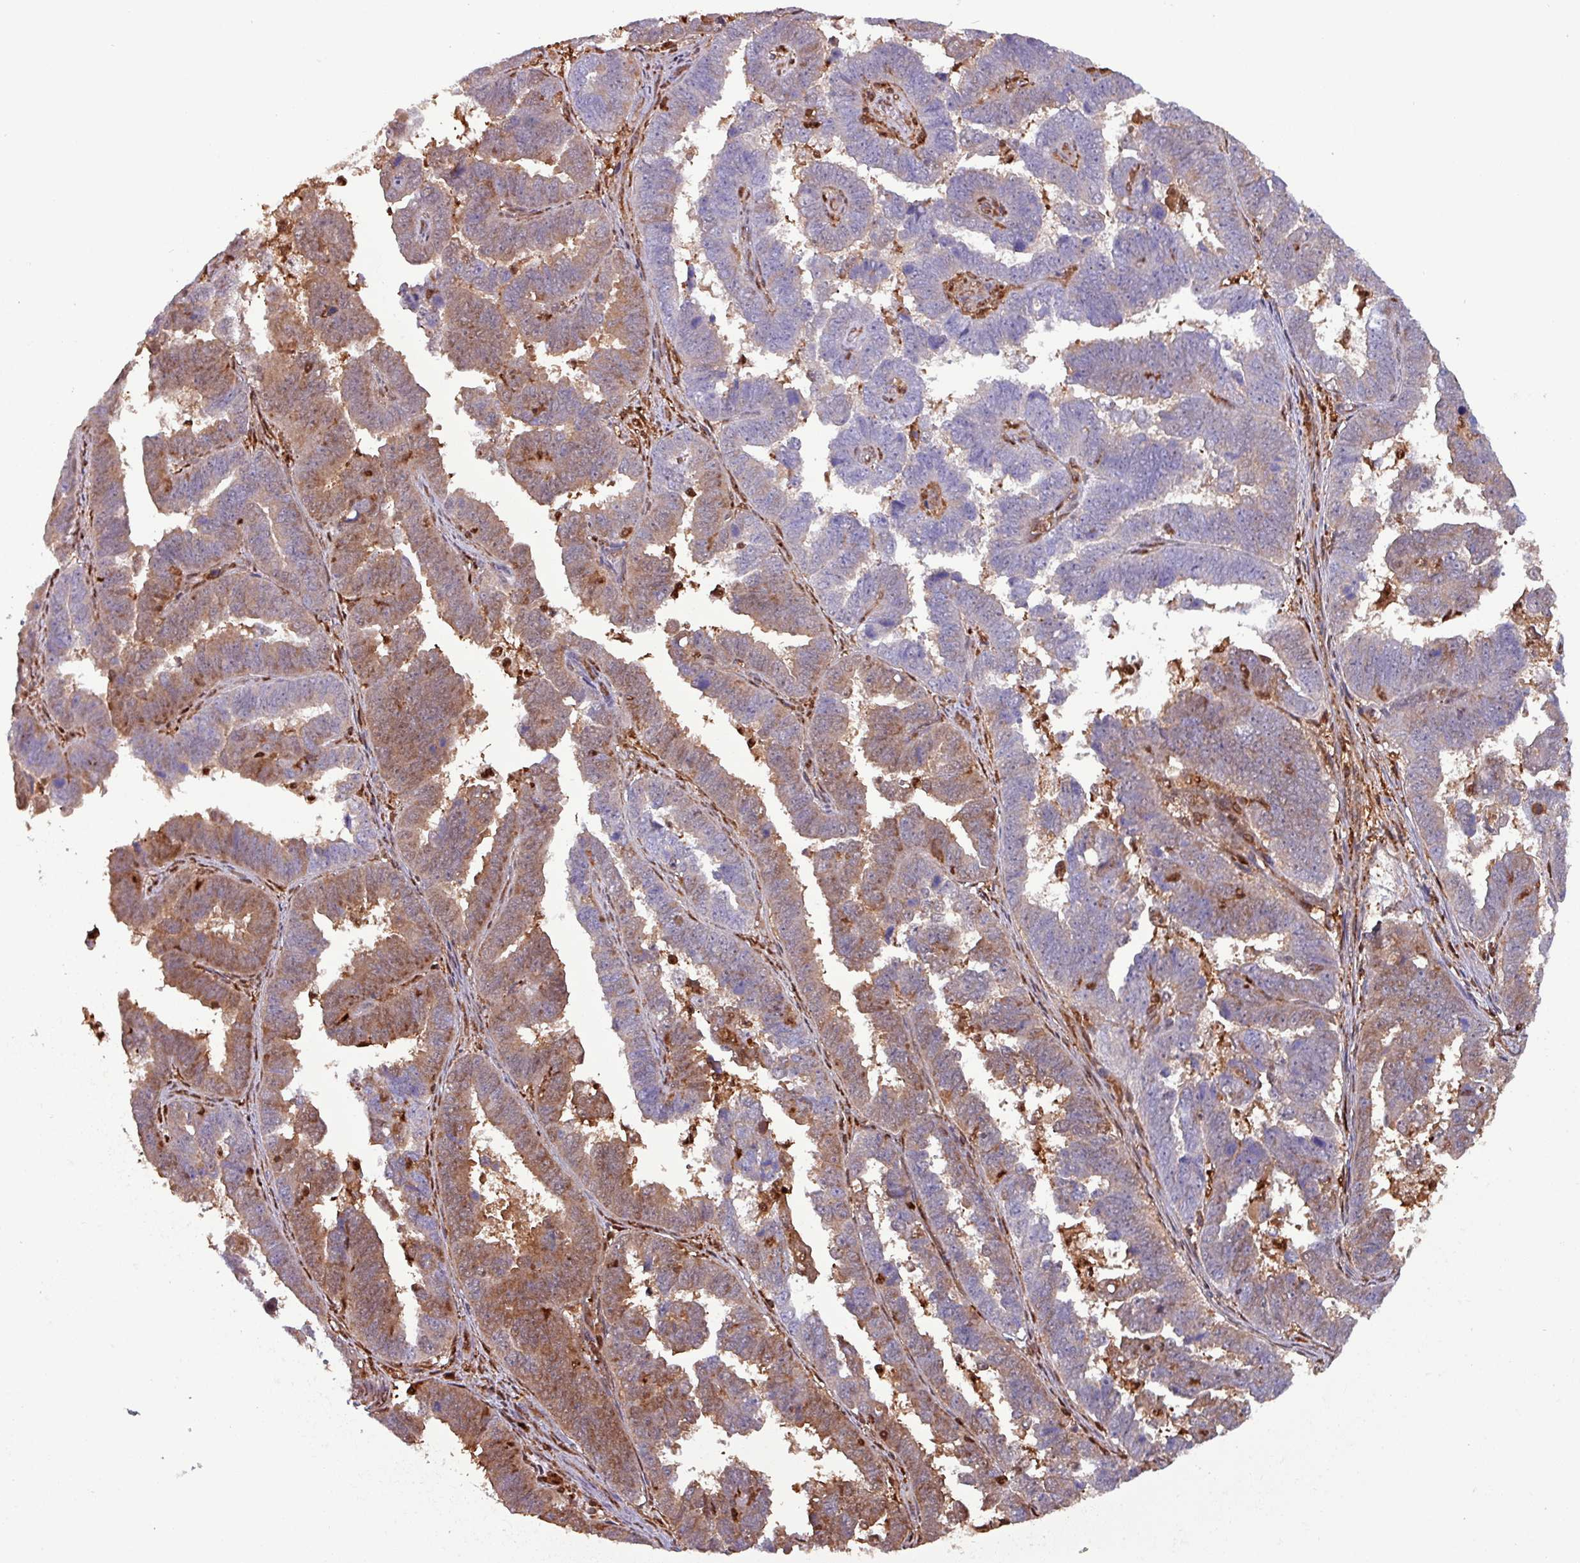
{"staining": {"intensity": "moderate", "quantity": "25%-75%", "location": "cytoplasmic/membranous,nuclear"}, "tissue": "endometrial cancer", "cell_type": "Tumor cells", "image_type": "cancer", "snomed": [{"axis": "morphology", "description": "Adenocarcinoma, NOS"}, {"axis": "topography", "description": "Endometrium"}], "caption": "Immunohistochemistry (IHC) staining of endometrial adenocarcinoma, which reveals medium levels of moderate cytoplasmic/membranous and nuclear positivity in approximately 25%-75% of tumor cells indicating moderate cytoplasmic/membranous and nuclear protein expression. The staining was performed using DAB (brown) for protein detection and nuclei were counterstained in hematoxylin (blue).", "gene": "PSMB8", "patient": {"sex": "female", "age": 75}}